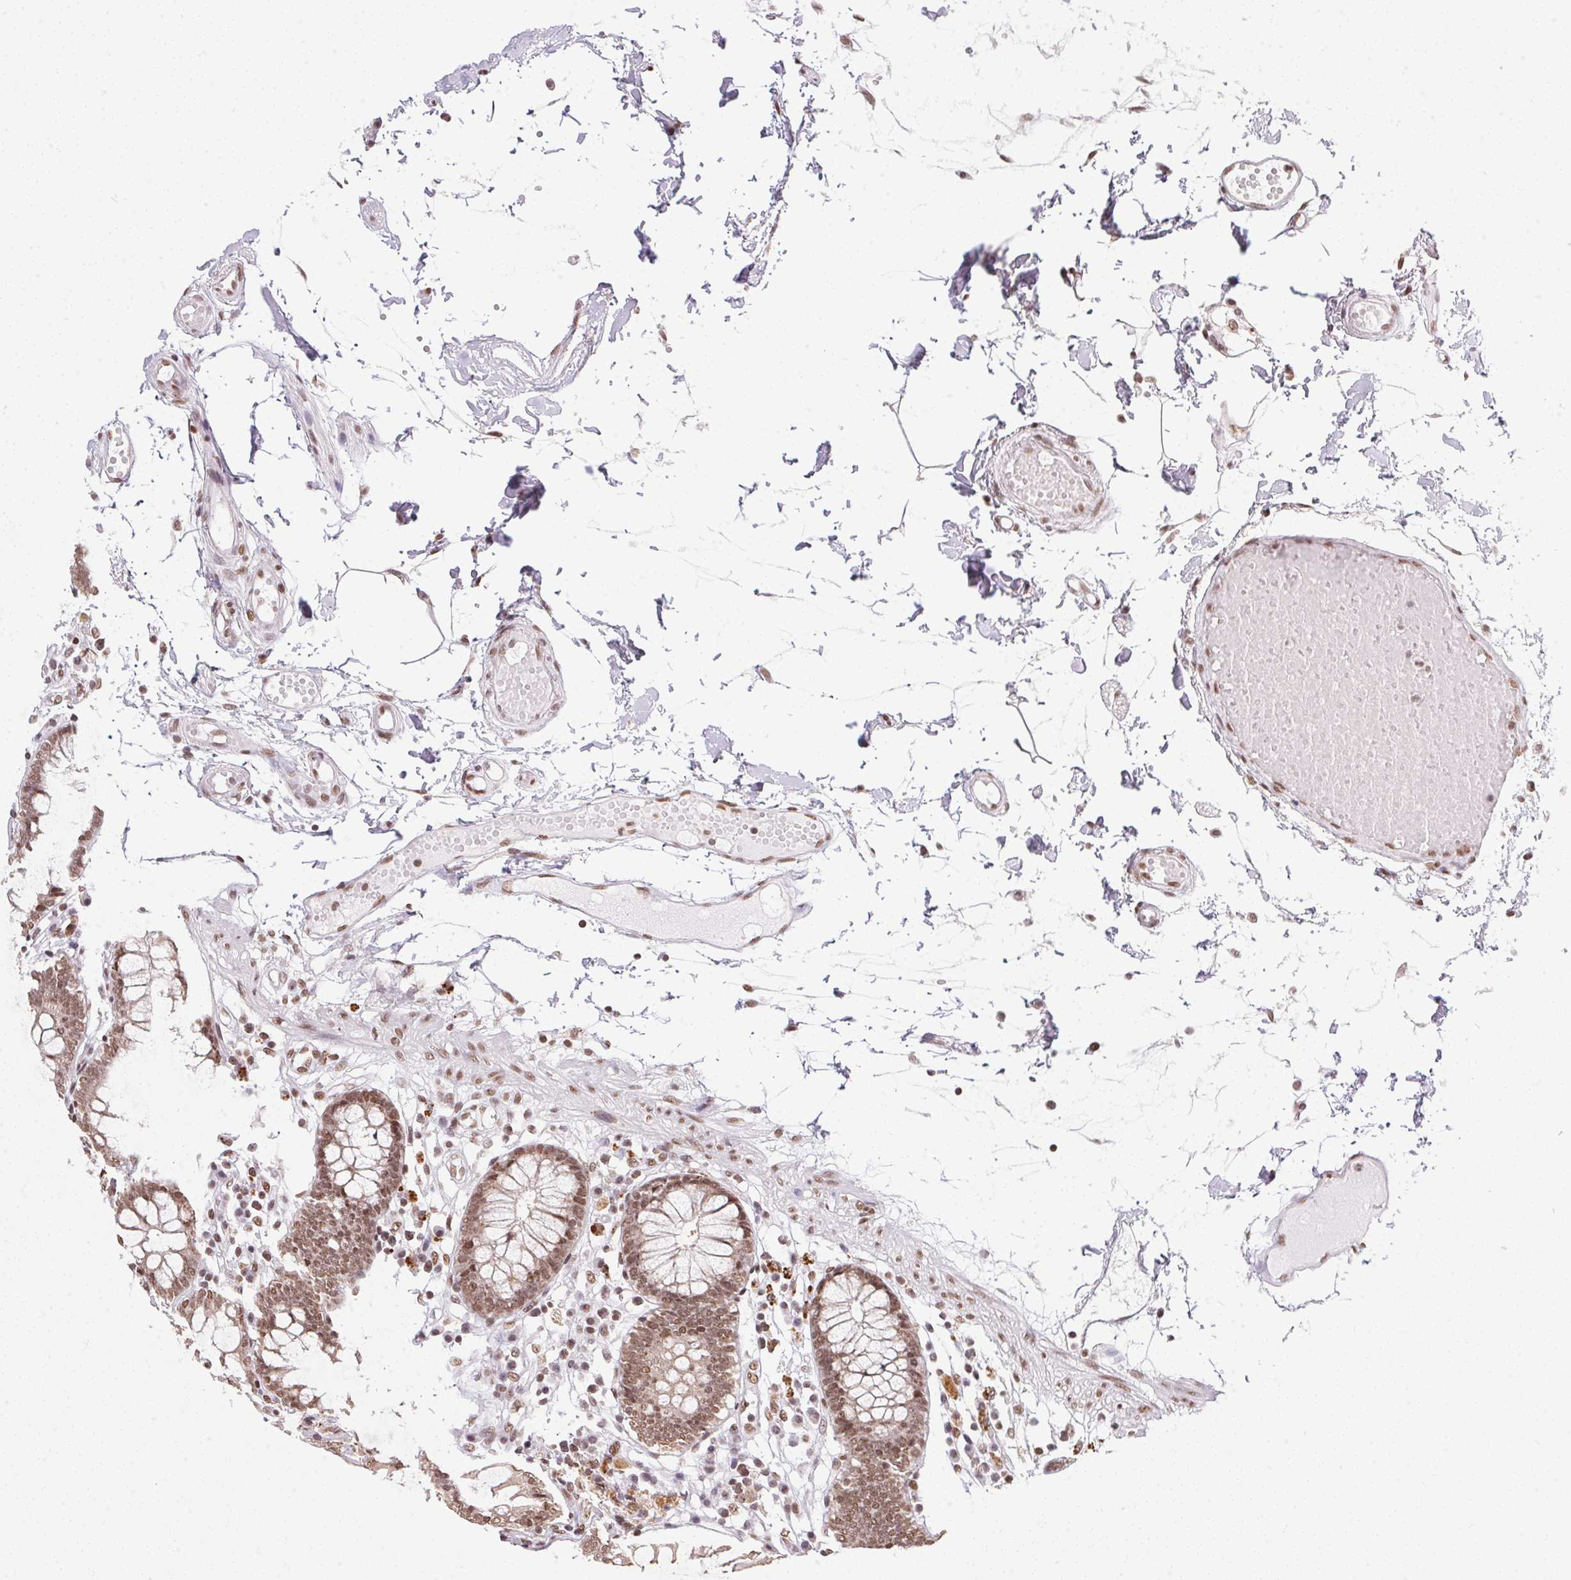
{"staining": {"intensity": "moderate", "quantity": ">75%", "location": "nuclear"}, "tissue": "colon", "cell_type": "Endothelial cells", "image_type": "normal", "snomed": [{"axis": "morphology", "description": "Normal tissue, NOS"}, {"axis": "morphology", "description": "Adenocarcinoma, NOS"}, {"axis": "topography", "description": "Colon"}], "caption": "Immunohistochemical staining of unremarkable human colon reveals moderate nuclear protein positivity in approximately >75% of endothelial cells.", "gene": "NFE2L1", "patient": {"sex": "male", "age": 83}}